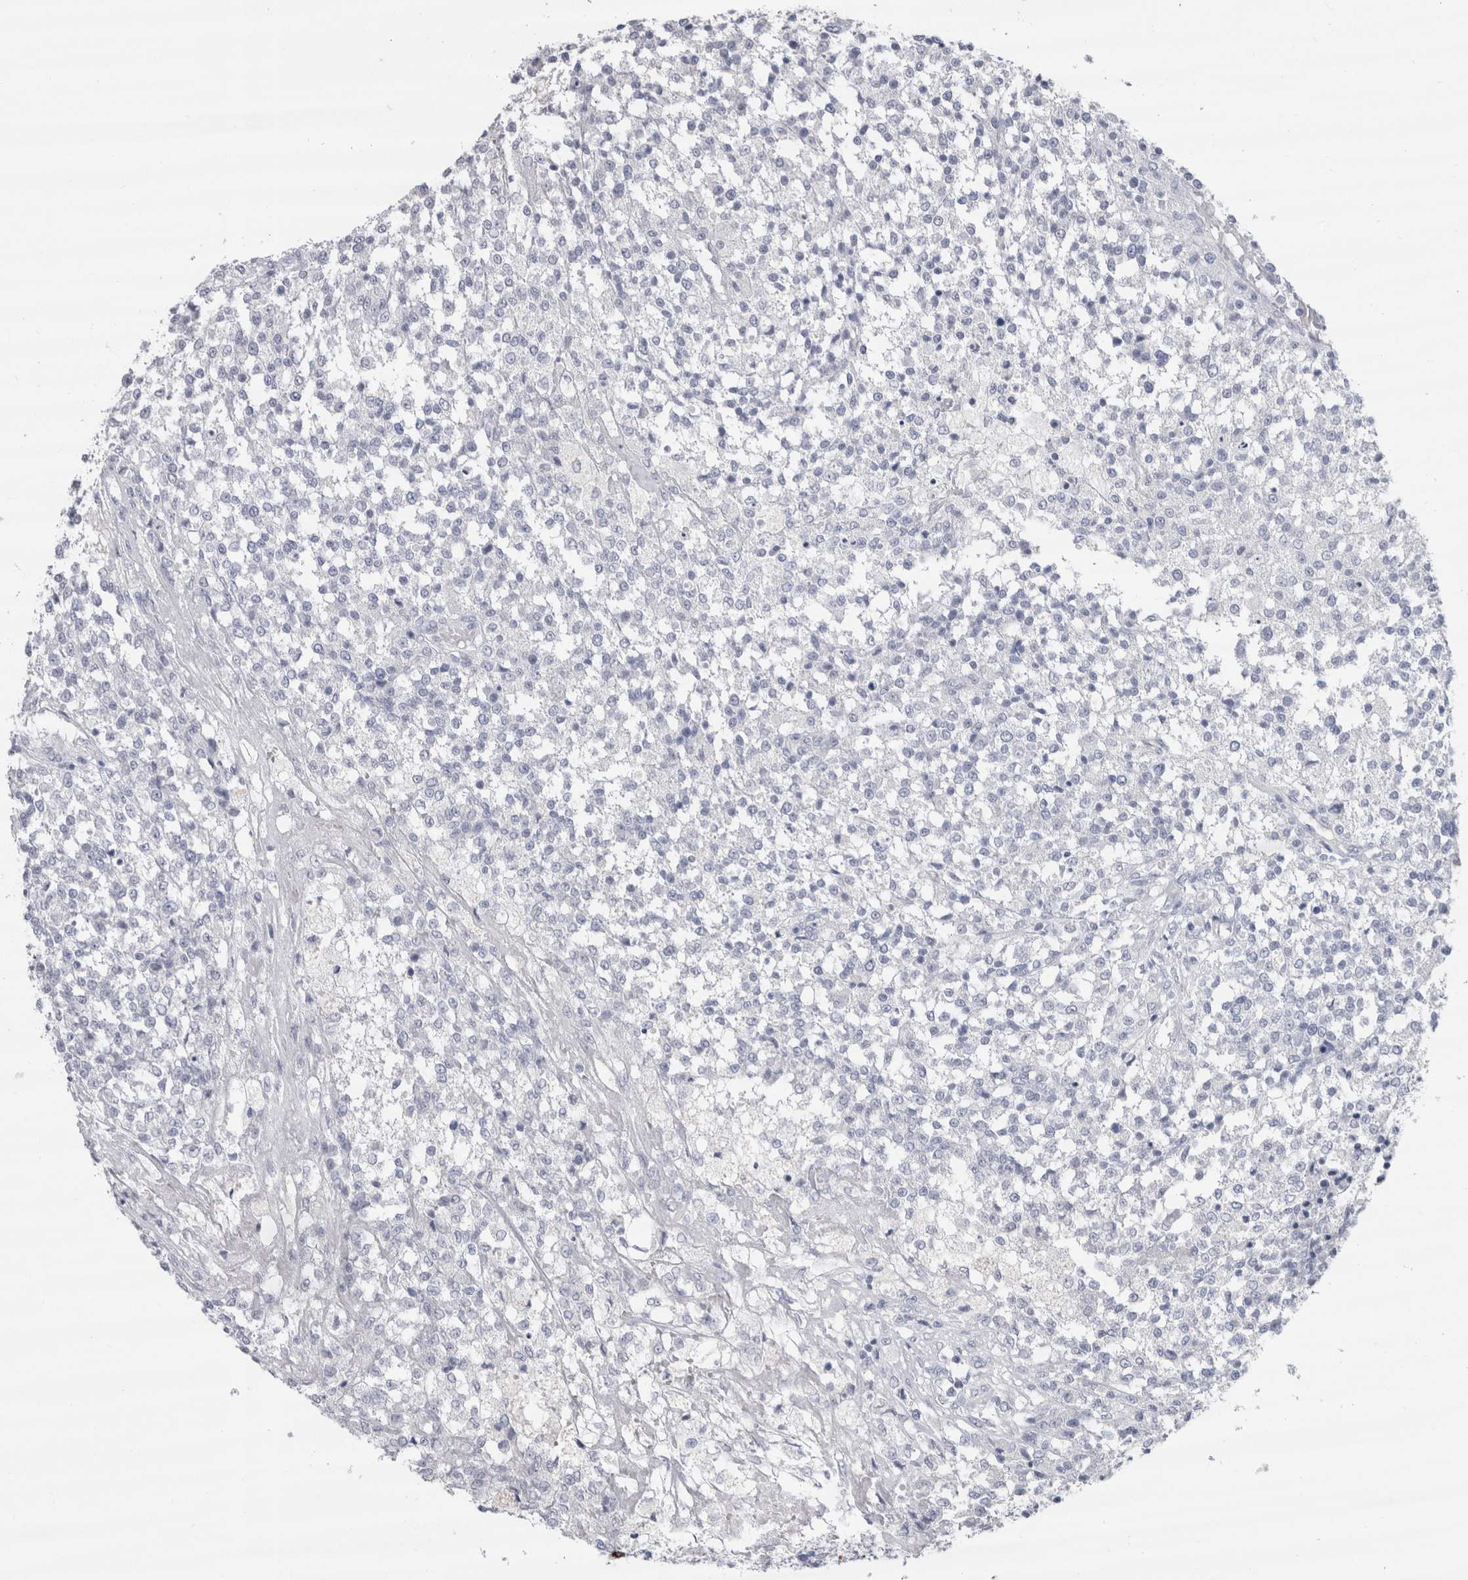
{"staining": {"intensity": "negative", "quantity": "none", "location": "none"}, "tissue": "testis cancer", "cell_type": "Tumor cells", "image_type": "cancer", "snomed": [{"axis": "morphology", "description": "Seminoma, NOS"}, {"axis": "topography", "description": "Testis"}], "caption": "An immunohistochemistry (IHC) micrograph of testis seminoma is shown. There is no staining in tumor cells of testis seminoma.", "gene": "CDH17", "patient": {"sex": "male", "age": 59}}